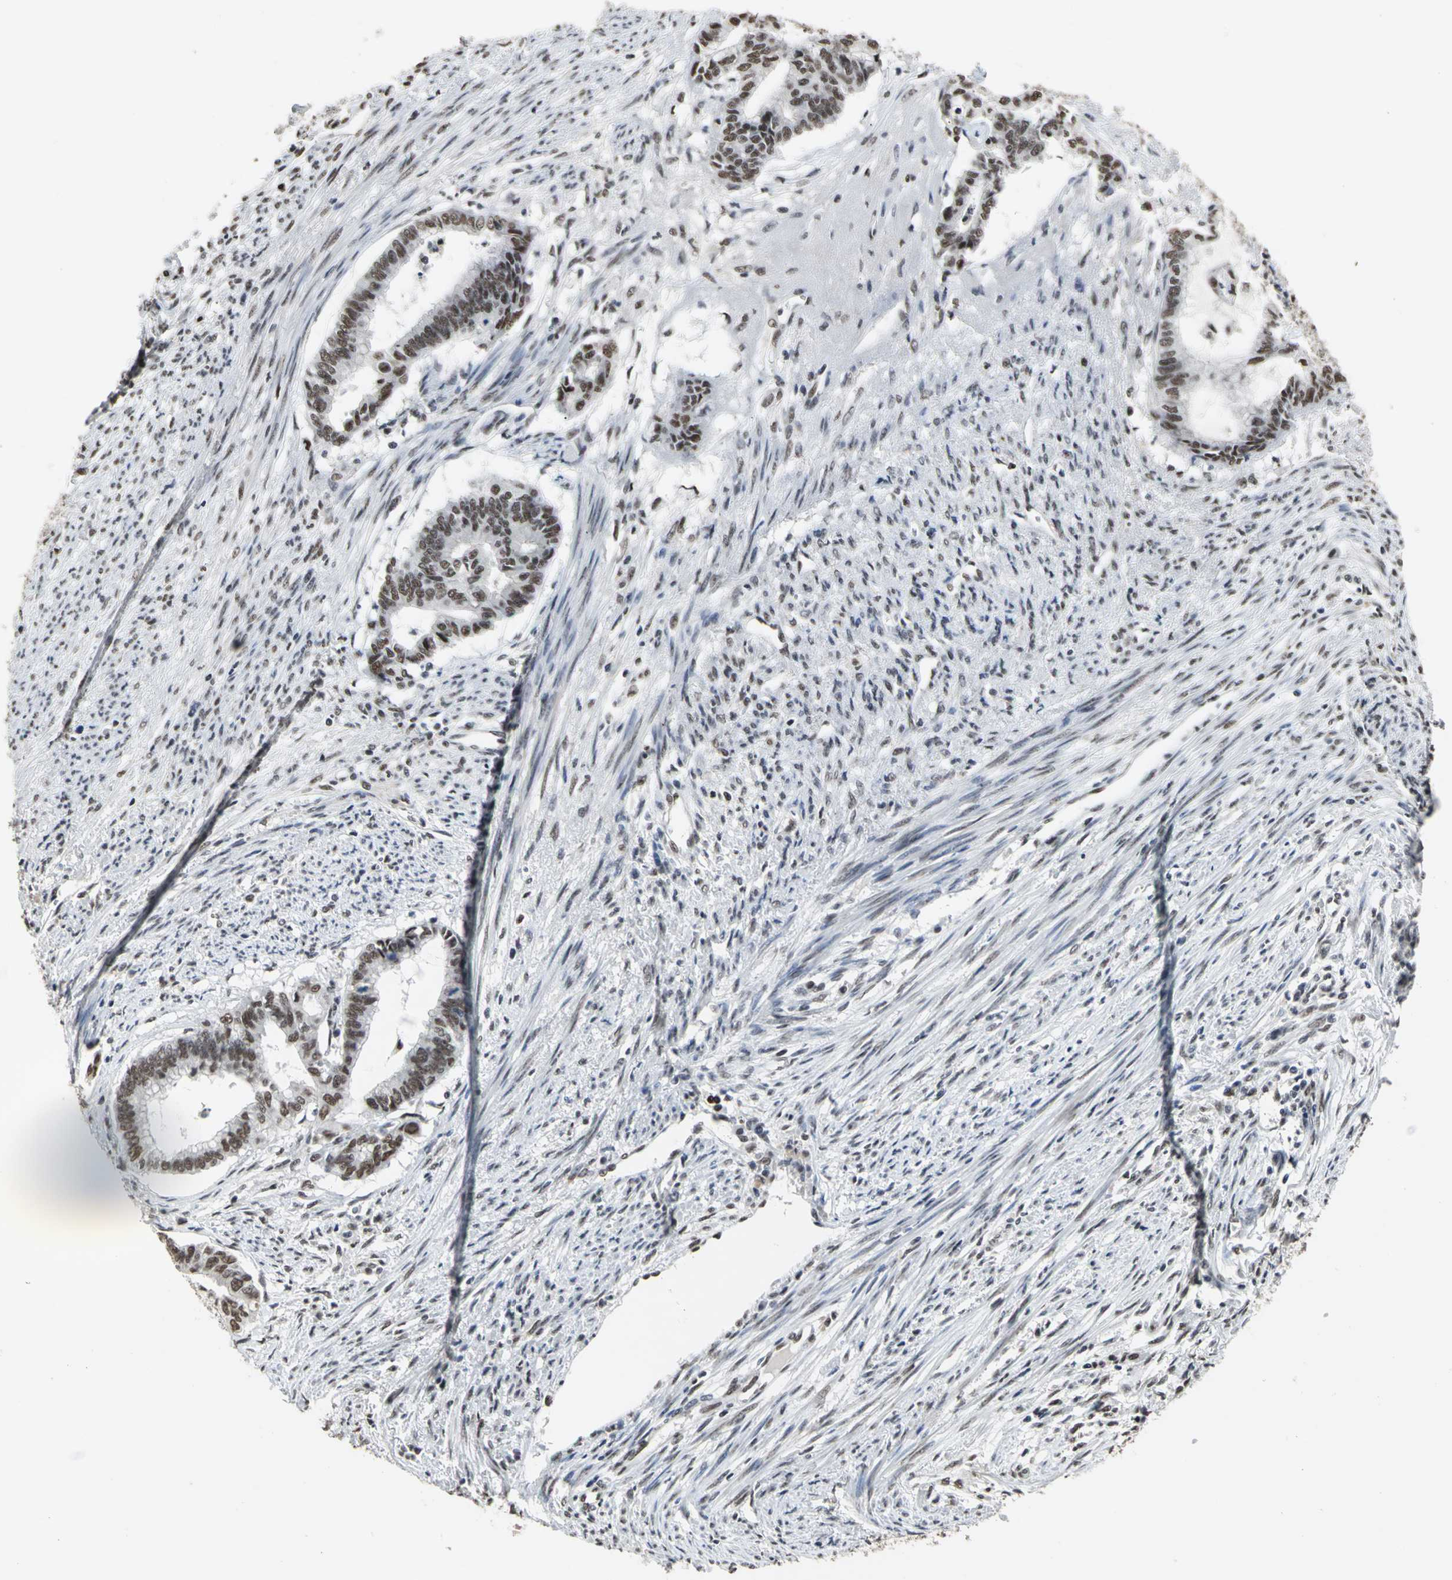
{"staining": {"intensity": "strong", "quantity": ">75%", "location": "nuclear"}, "tissue": "endometrial cancer", "cell_type": "Tumor cells", "image_type": "cancer", "snomed": [{"axis": "morphology", "description": "Adenocarcinoma, NOS"}, {"axis": "topography", "description": "Endometrium"}], "caption": "Brown immunohistochemical staining in human endometrial adenocarcinoma reveals strong nuclear staining in approximately >75% of tumor cells. The protein is stained brown, and the nuclei are stained in blue (DAB (3,3'-diaminobenzidine) IHC with brightfield microscopy, high magnification).", "gene": "CCDC88C", "patient": {"sex": "female", "age": 79}}